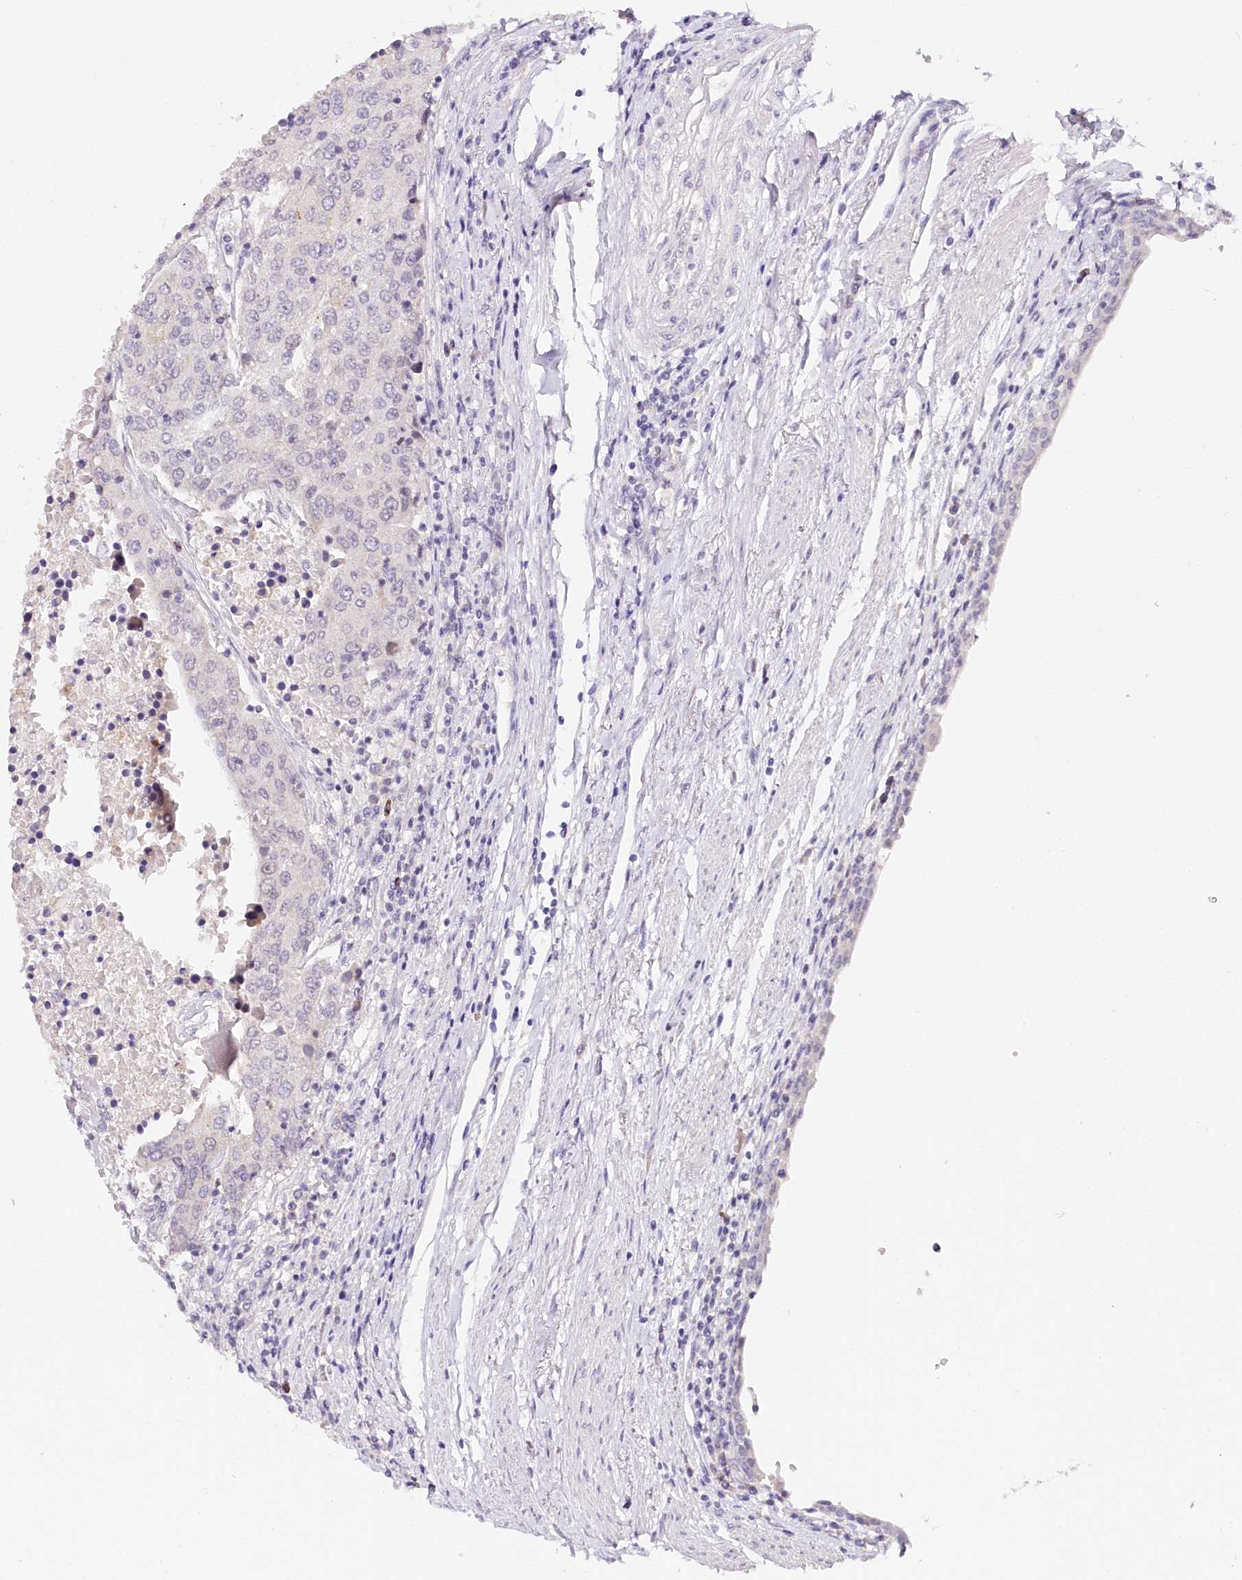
{"staining": {"intensity": "negative", "quantity": "none", "location": "none"}, "tissue": "urothelial cancer", "cell_type": "Tumor cells", "image_type": "cancer", "snomed": [{"axis": "morphology", "description": "Urothelial carcinoma, High grade"}, {"axis": "topography", "description": "Urinary bladder"}], "caption": "Image shows no protein positivity in tumor cells of urothelial cancer tissue. (DAB IHC, high magnification).", "gene": "TP53", "patient": {"sex": "female", "age": 85}}